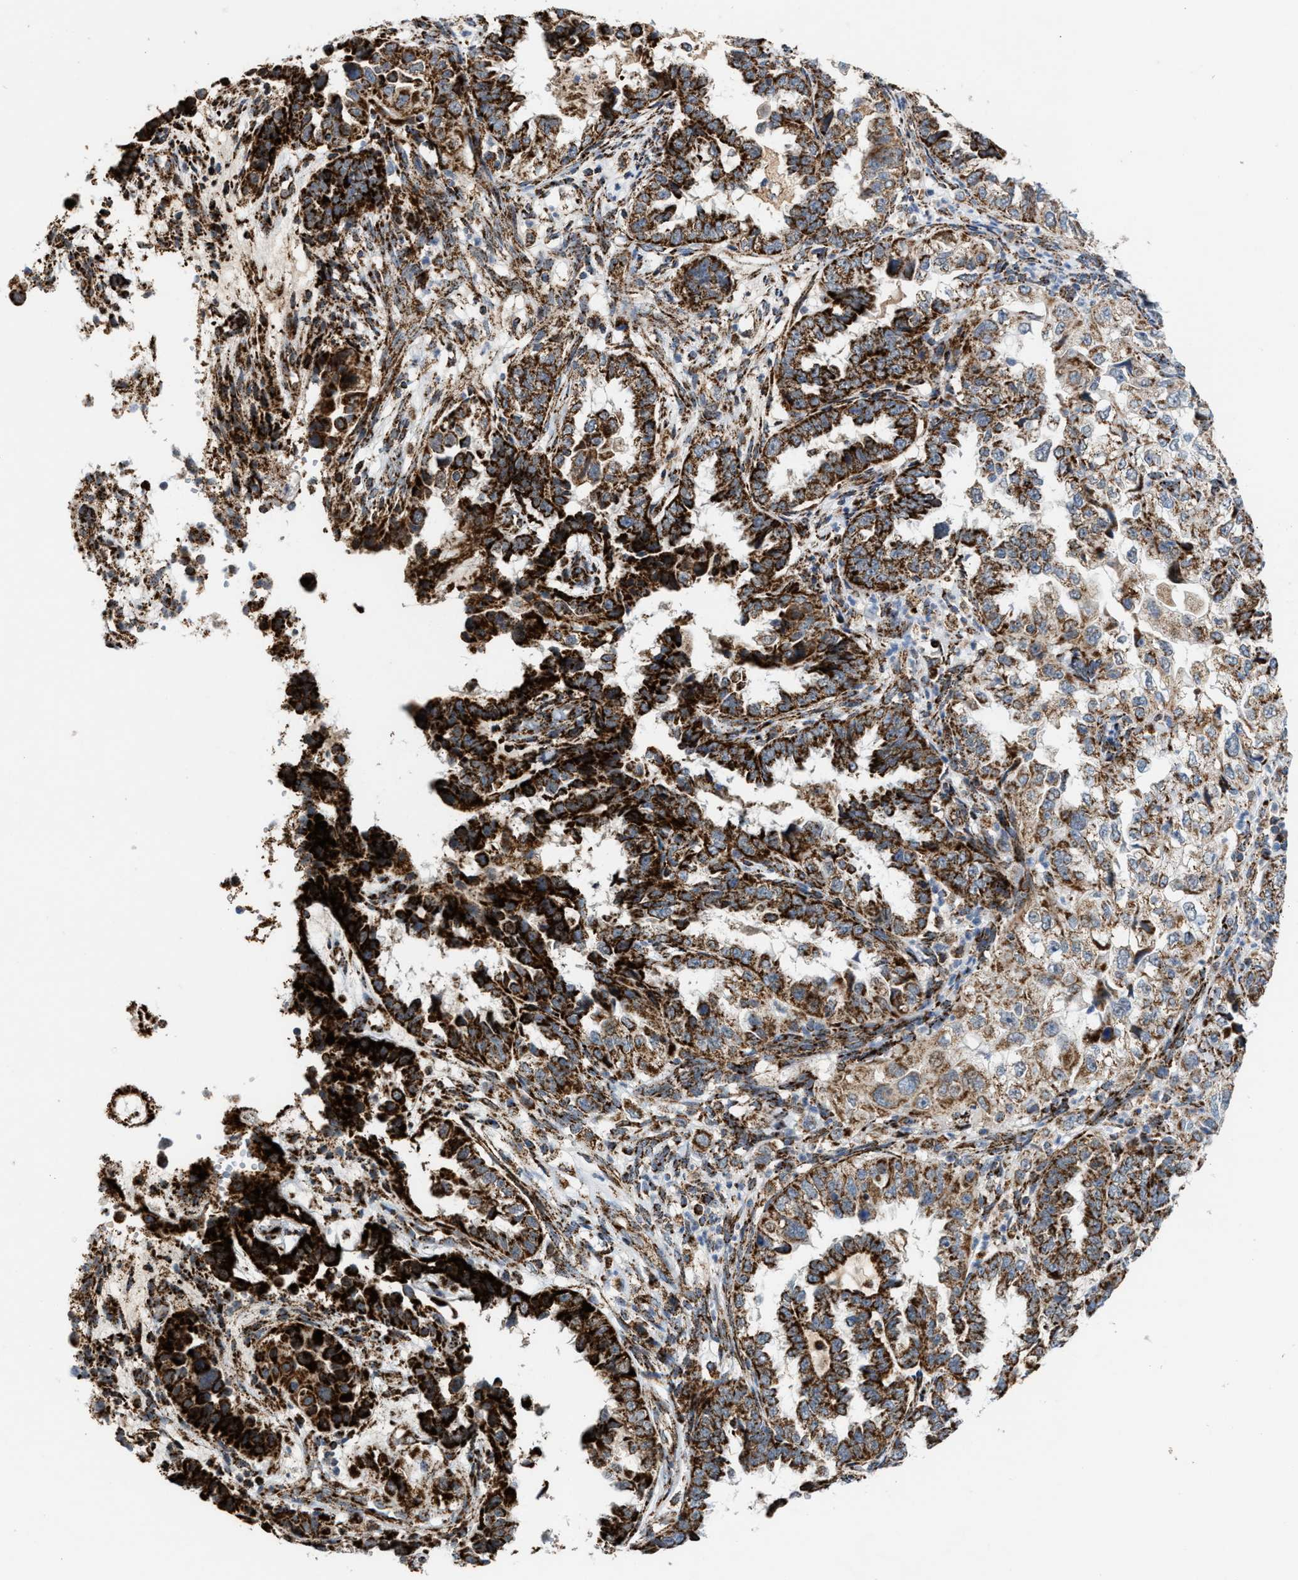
{"staining": {"intensity": "strong", "quantity": ">75%", "location": "cytoplasmic/membranous"}, "tissue": "endometrial cancer", "cell_type": "Tumor cells", "image_type": "cancer", "snomed": [{"axis": "morphology", "description": "Adenocarcinoma, NOS"}, {"axis": "topography", "description": "Endometrium"}], "caption": "IHC photomicrograph of neoplastic tissue: human endometrial adenocarcinoma stained using immunohistochemistry shows high levels of strong protein expression localized specifically in the cytoplasmic/membranous of tumor cells, appearing as a cytoplasmic/membranous brown color.", "gene": "PMPCA", "patient": {"sex": "female", "age": 85}}